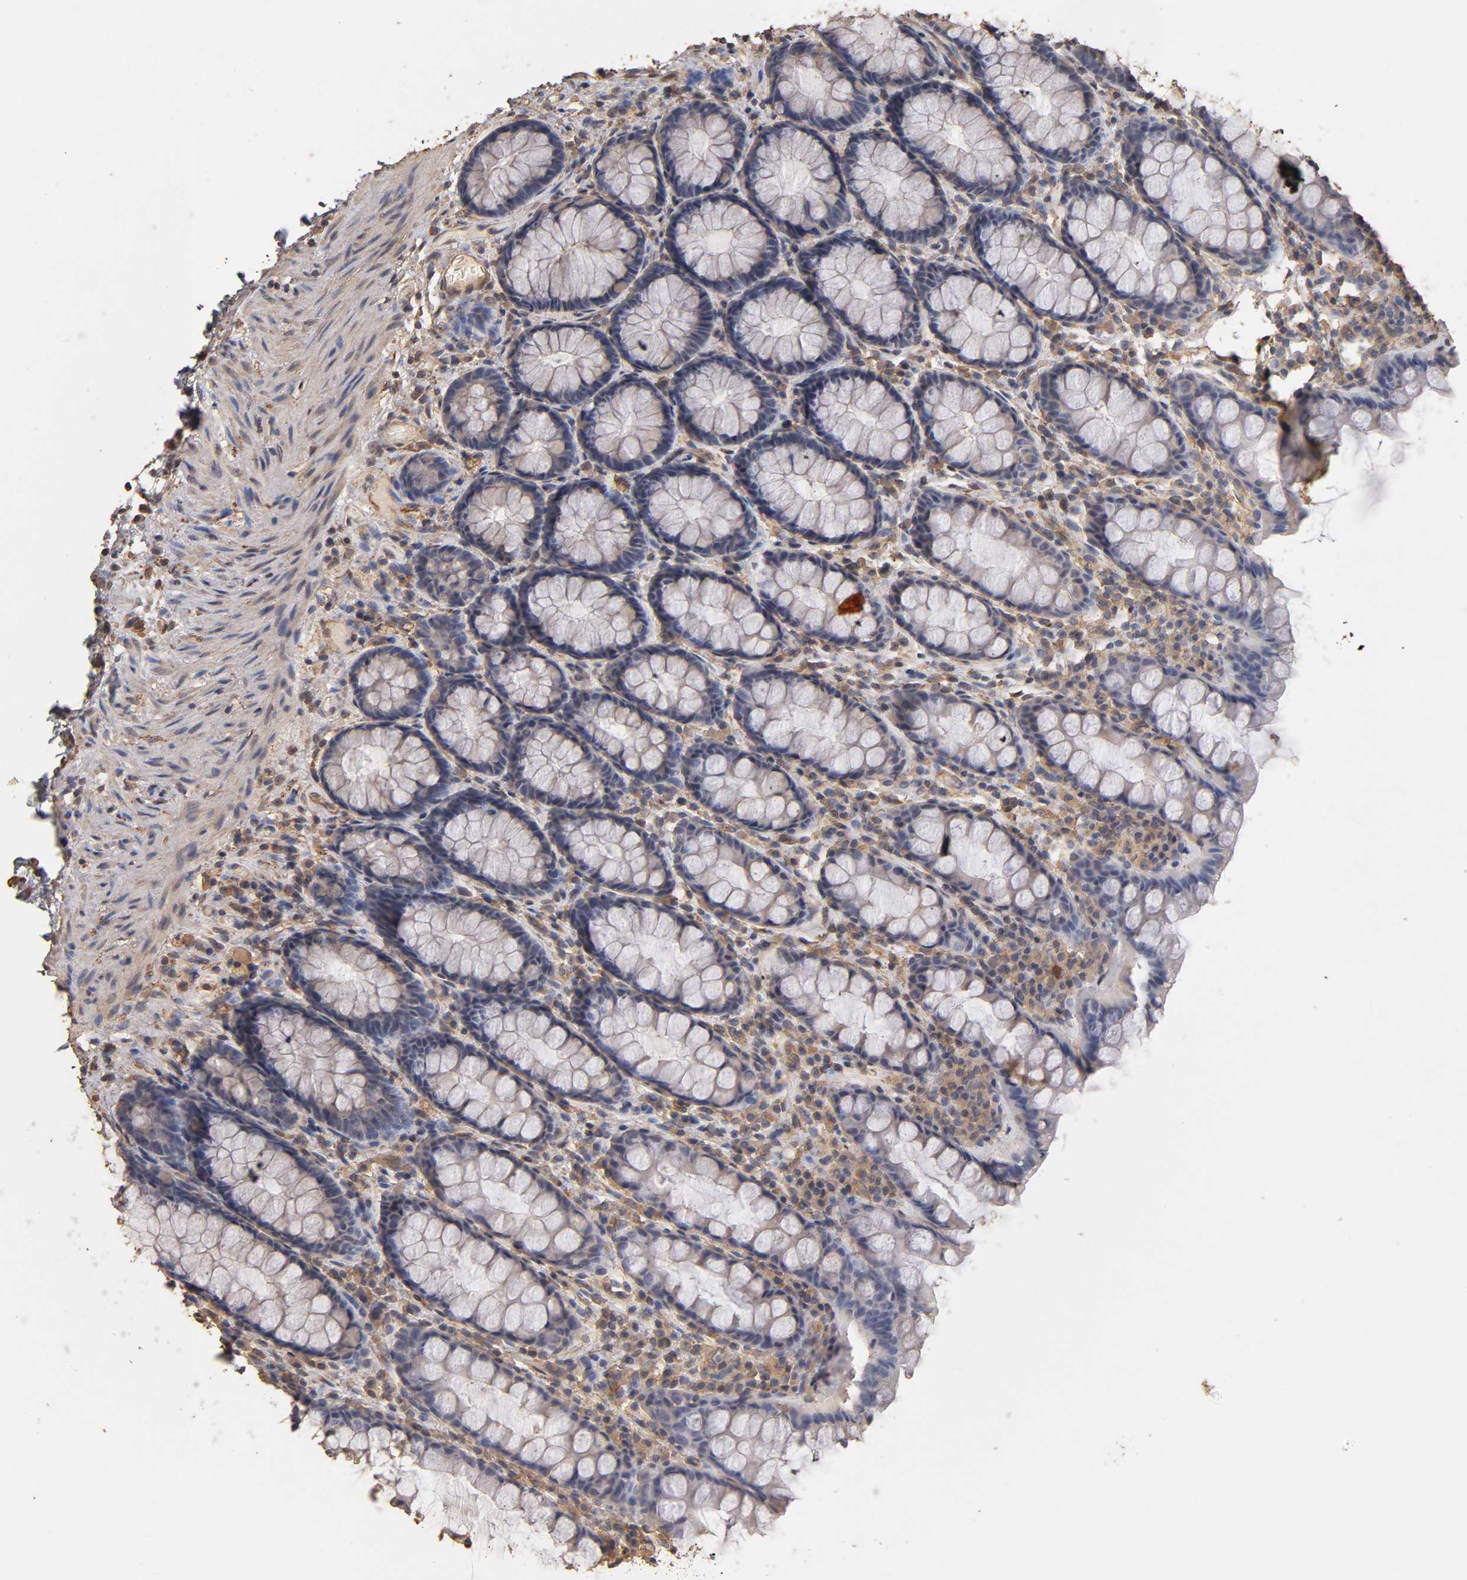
{"staining": {"intensity": "negative", "quantity": "none", "location": "none"}, "tissue": "rectum", "cell_type": "Glandular cells", "image_type": "normal", "snomed": [{"axis": "morphology", "description": "Normal tissue, NOS"}, {"axis": "topography", "description": "Rectum"}], "caption": "Histopathology image shows no protein staining in glandular cells of unremarkable rectum.", "gene": "VSIG4", "patient": {"sex": "male", "age": 92}}